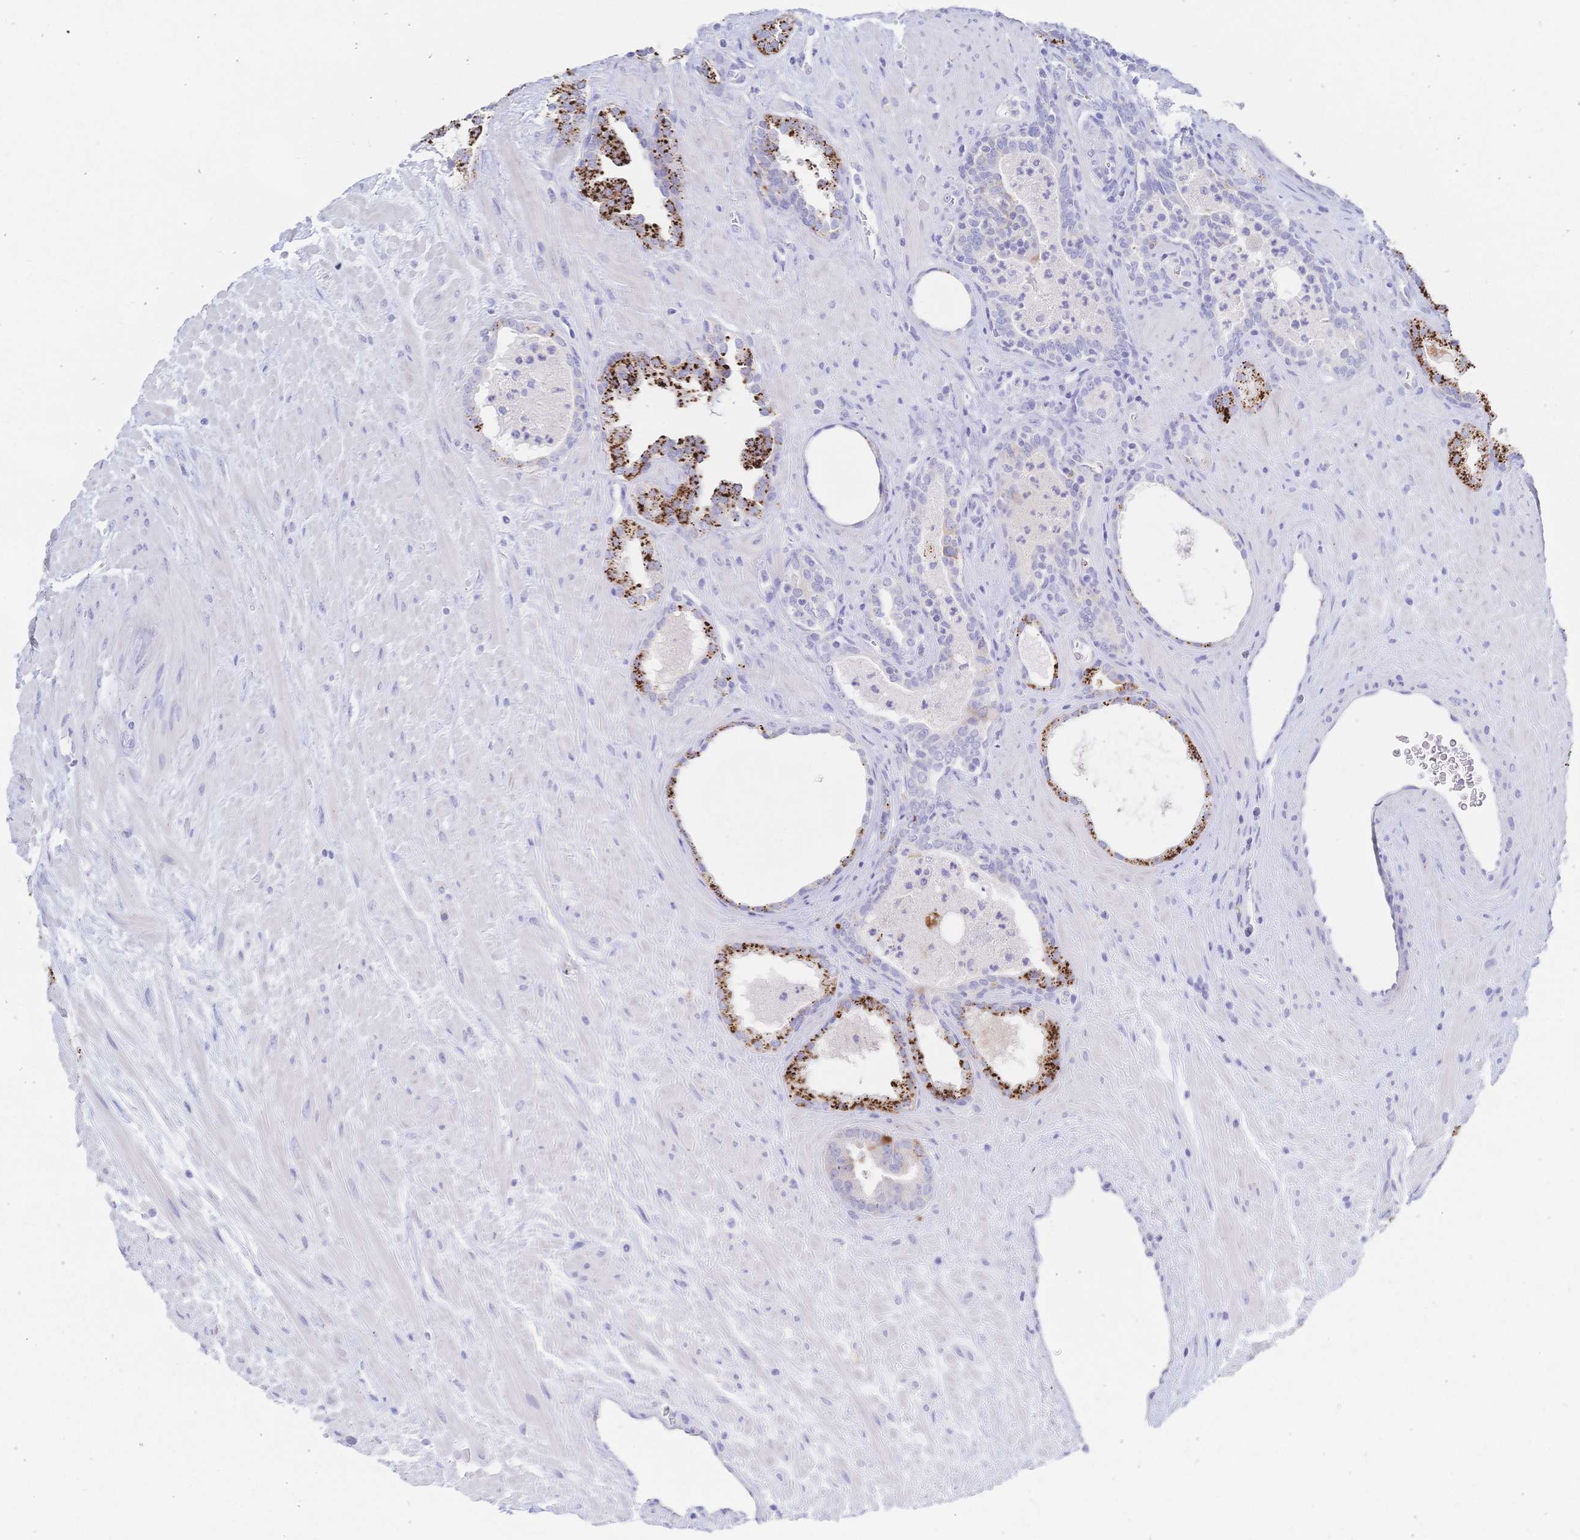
{"staining": {"intensity": "strong", "quantity": "<25%", "location": "cytoplasmic/membranous"}, "tissue": "prostate cancer", "cell_type": "Tumor cells", "image_type": "cancer", "snomed": [{"axis": "morphology", "description": "Adenocarcinoma, Low grade"}, {"axis": "topography", "description": "Prostate"}], "caption": "Brown immunohistochemical staining in prostate cancer demonstrates strong cytoplasmic/membranous expression in approximately <25% of tumor cells.", "gene": "RRM1", "patient": {"sex": "male", "age": 62}}